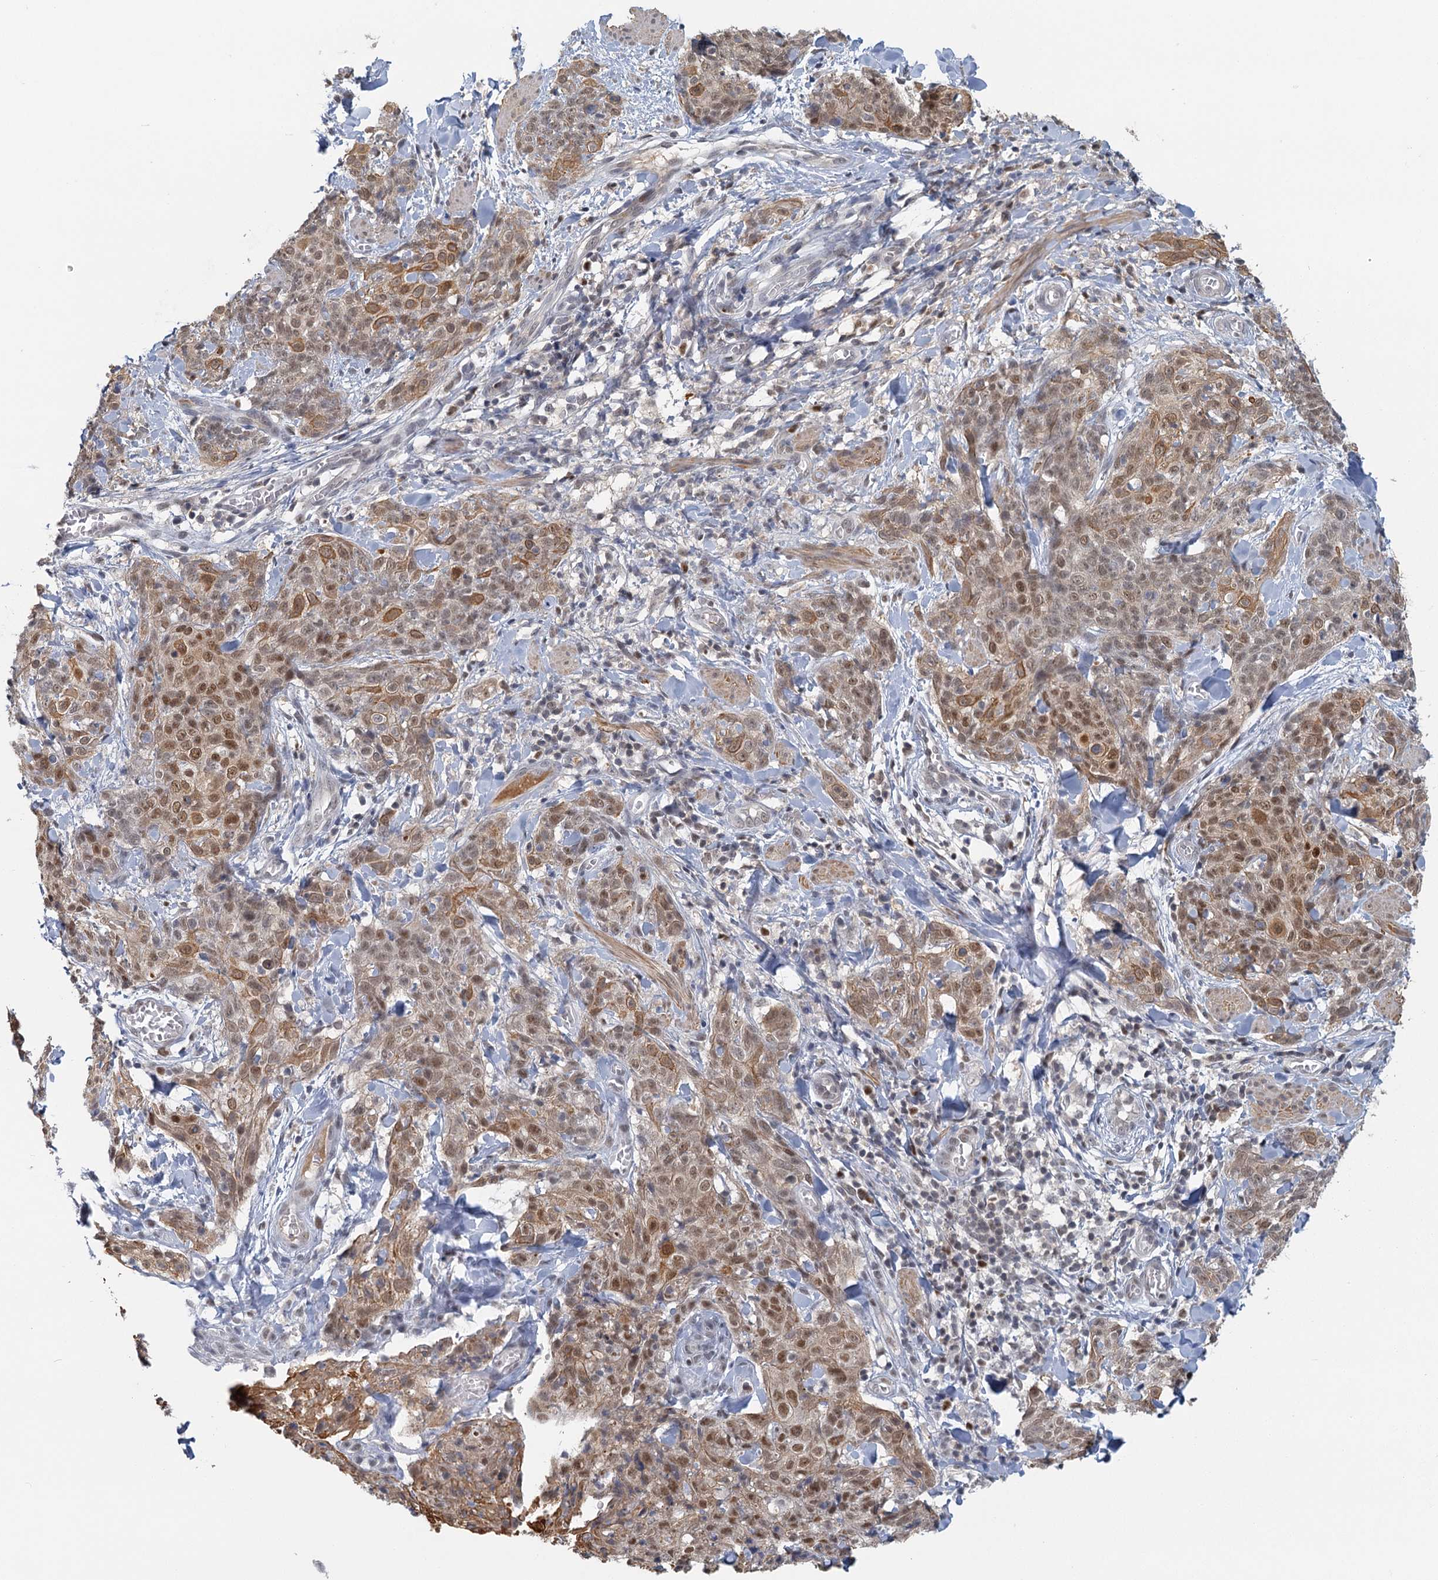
{"staining": {"intensity": "moderate", "quantity": ">75%", "location": "cytoplasmic/membranous,nuclear"}, "tissue": "skin cancer", "cell_type": "Tumor cells", "image_type": "cancer", "snomed": [{"axis": "morphology", "description": "Squamous cell carcinoma, NOS"}, {"axis": "topography", "description": "Skin"}, {"axis": "topography", "description": "Vulva"}], "caption": "This micrograph displays skin squamous cell carcinoma stained with immunohistochemistry (IHC) to label a protein in brown. The cytoplasmic/membranous and nuclear of tumor cells show moderate positivity for the protein. Nuclei are counter-stained blue.", "gene": "GPATCH11", "patient": {"sex": "female", "age": 85}}